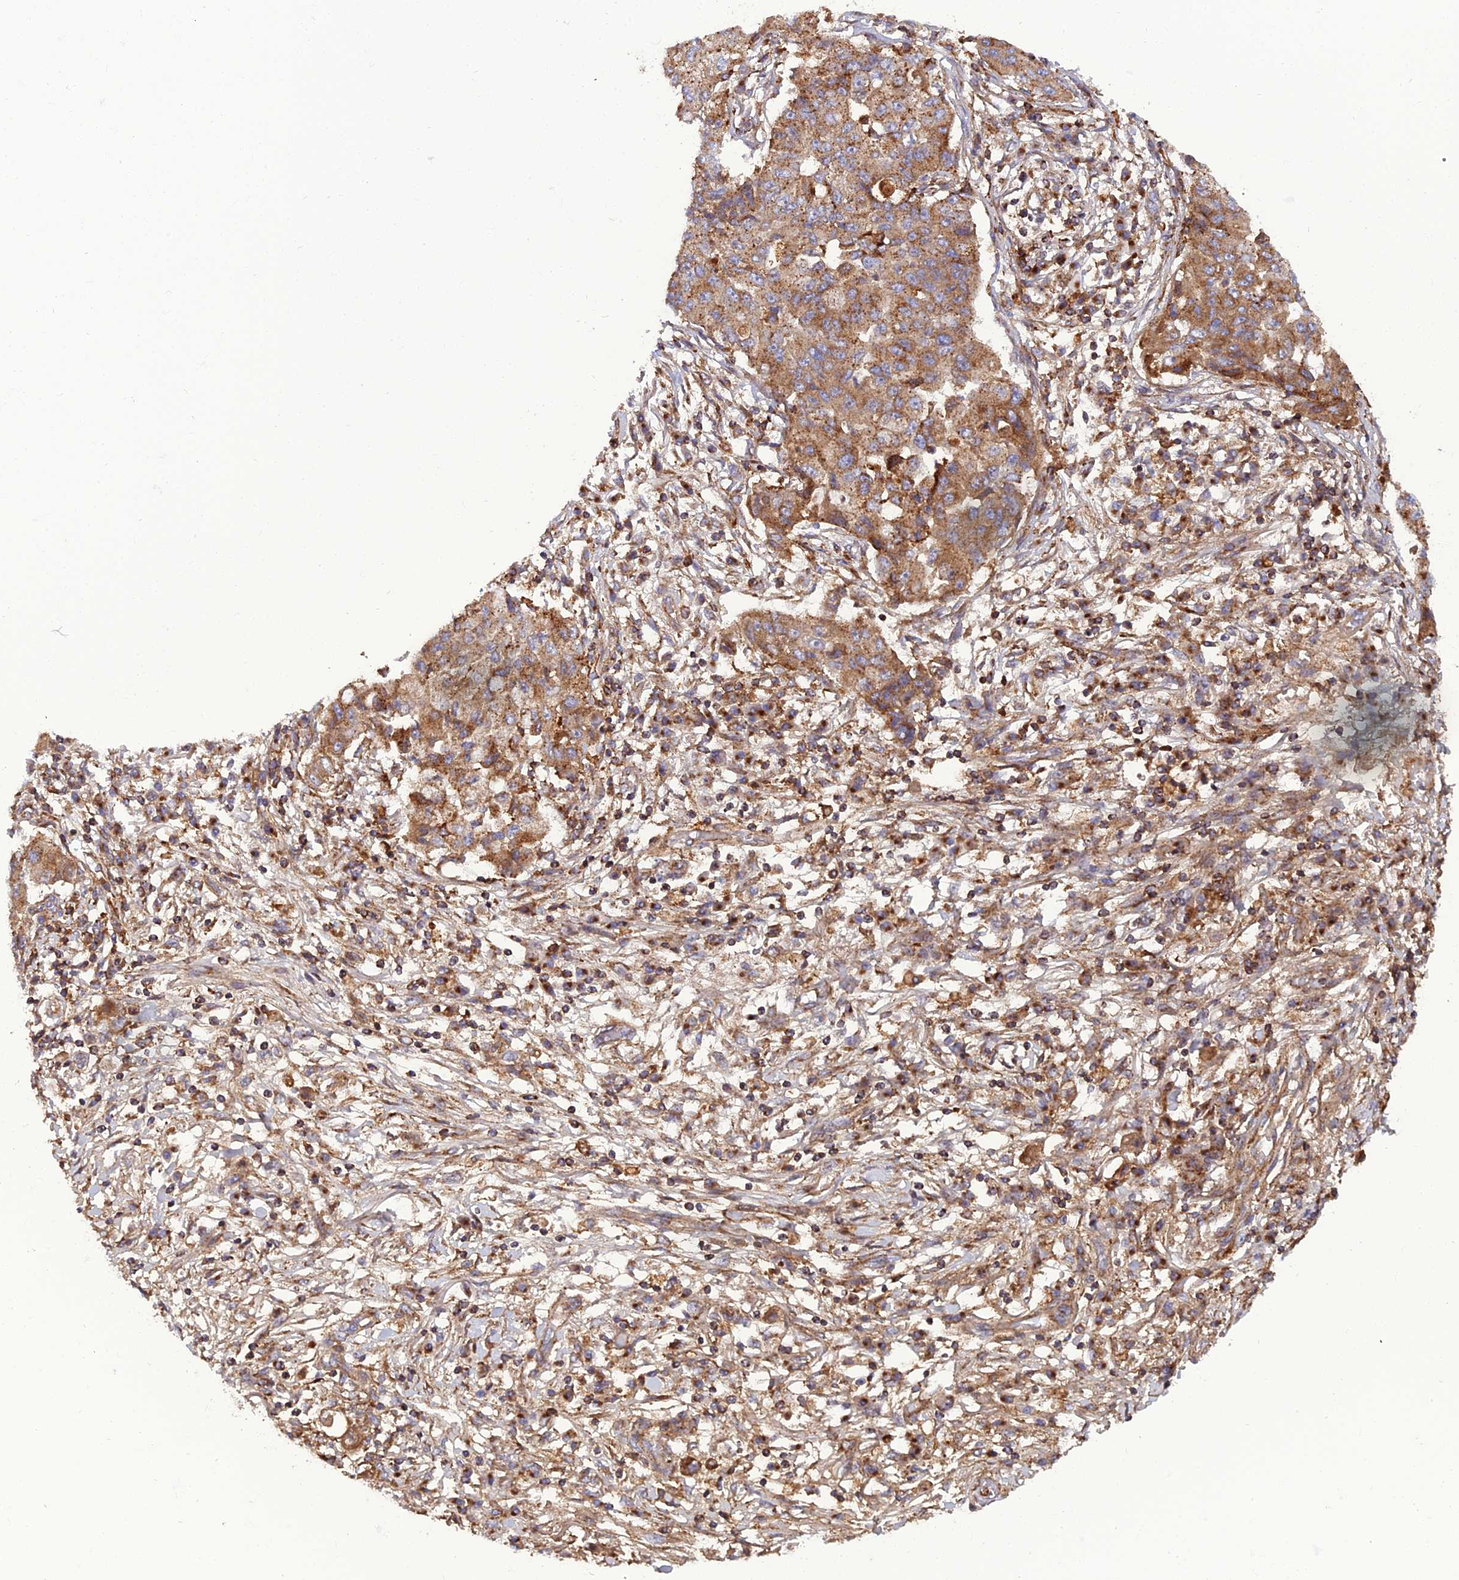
{"staining": {"intensity": "moderate", "quantity": ">75%", "location": "cytoplasmic/membranous"}, "tissue": "lung cancer", "cell_type": "Tumor cells", "image_type": "cancer", "snomed": [{"axis": "morphology", "description": "Squamous cell carcinoma, NOS"}, {"axis": "topography", "description": "Lung"}], "caption": "Squamous cell carcinoma (lung) tissue shows moderate cytoplasmic/membranous staining in approximately >75% of tumor cells The protein is shown in brown color, while the nuclei are stained blue.", "gene": "LNPEP", "patient": {"sex": "male", "age": 74}}